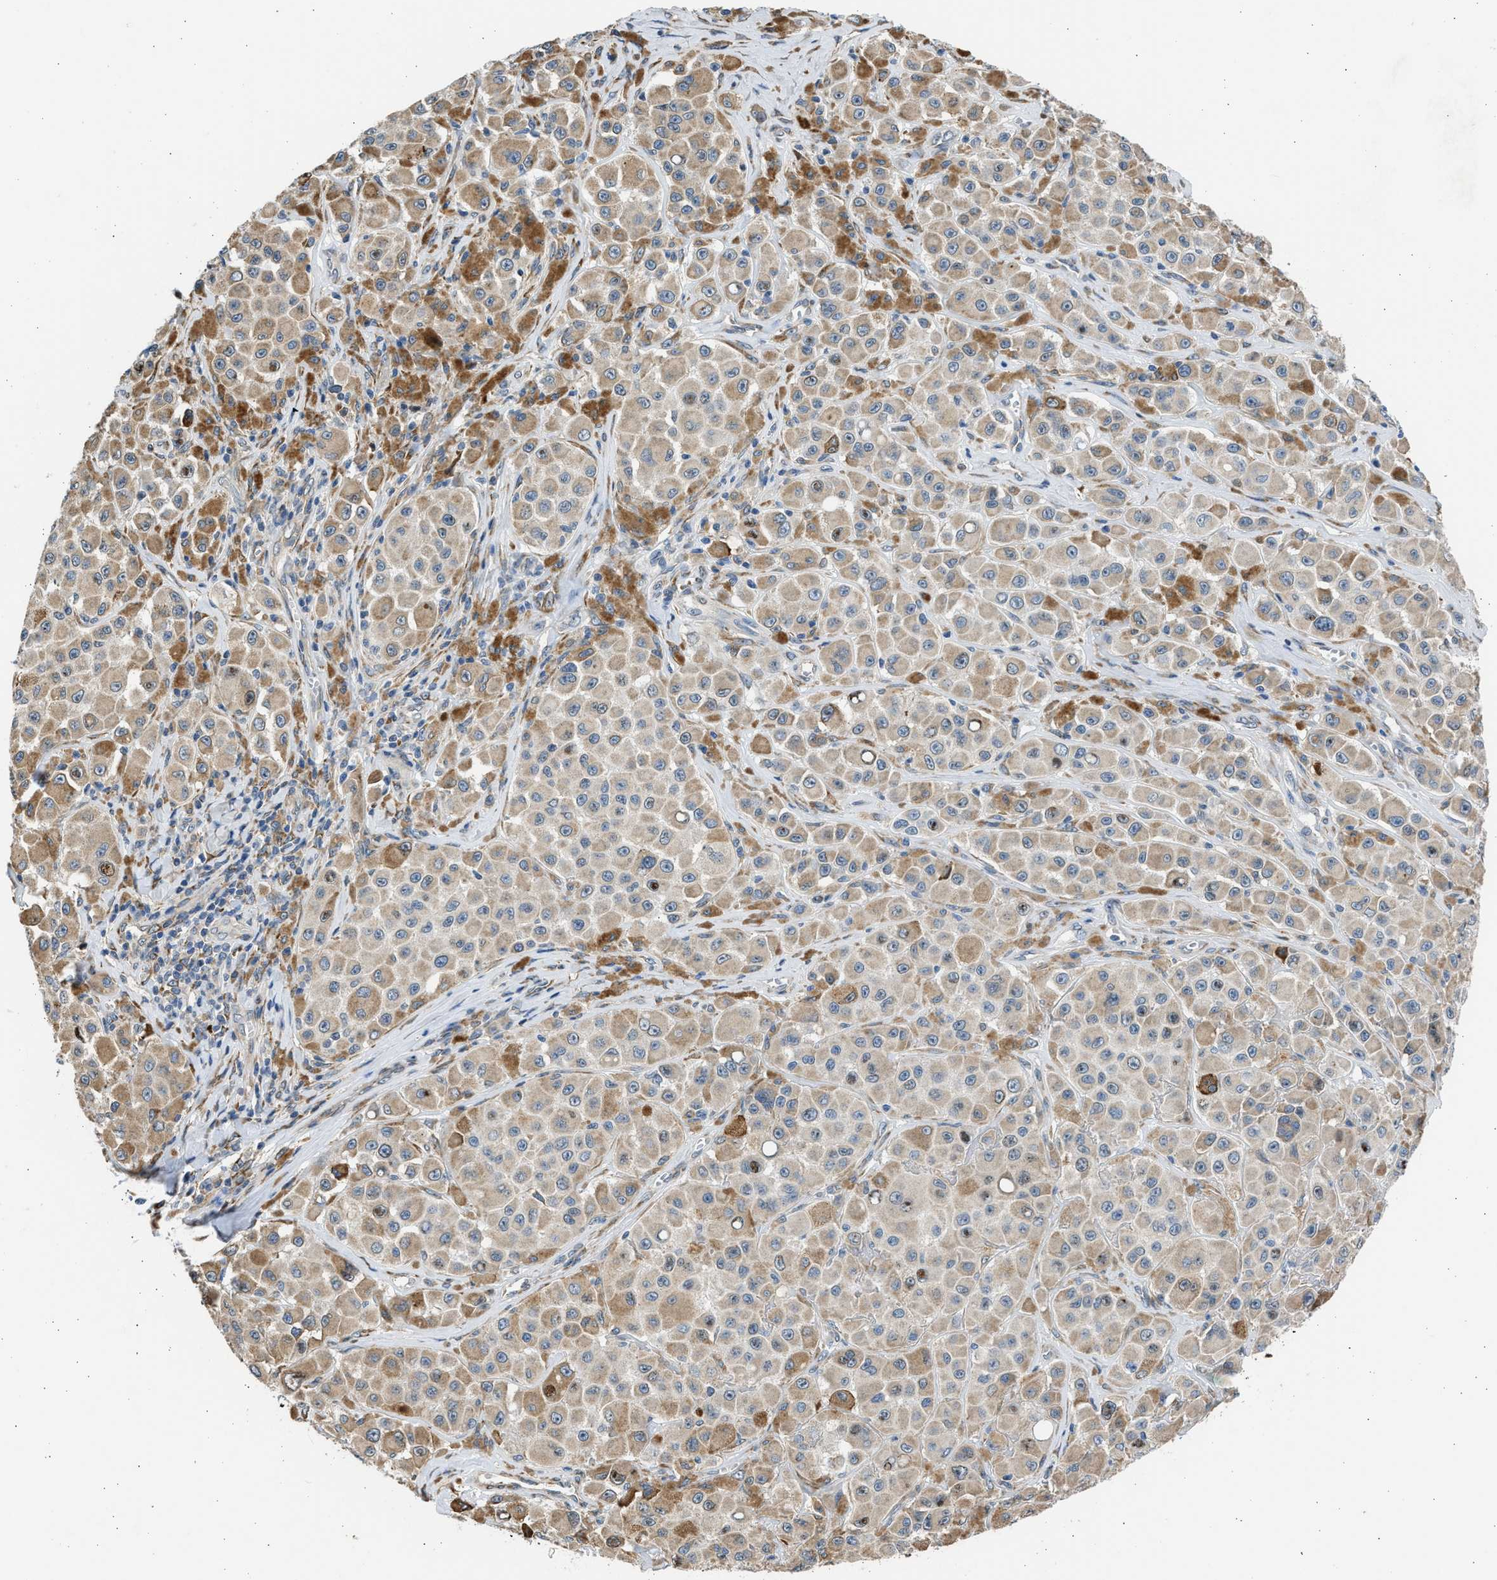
{"staining": {"intensity": "weak", "quantity": ">75%", "location": "cytoplasmic/membranous"}, "tissue": "melanoma", "cell_type": "Tumor cells", "image_type": "cancer", "snomed": [{"axis": "morphology", "description": "Malignant melanoma, NOS"}, {"axis": "topography", "description": "Skin"}], "caption": "Malignant melanoma stained for a protein displays weak cytoplasmic/membranous positivity in tumor cells.", "gene": "PLD2", "patient": {"sex": "male", "age": 84}}